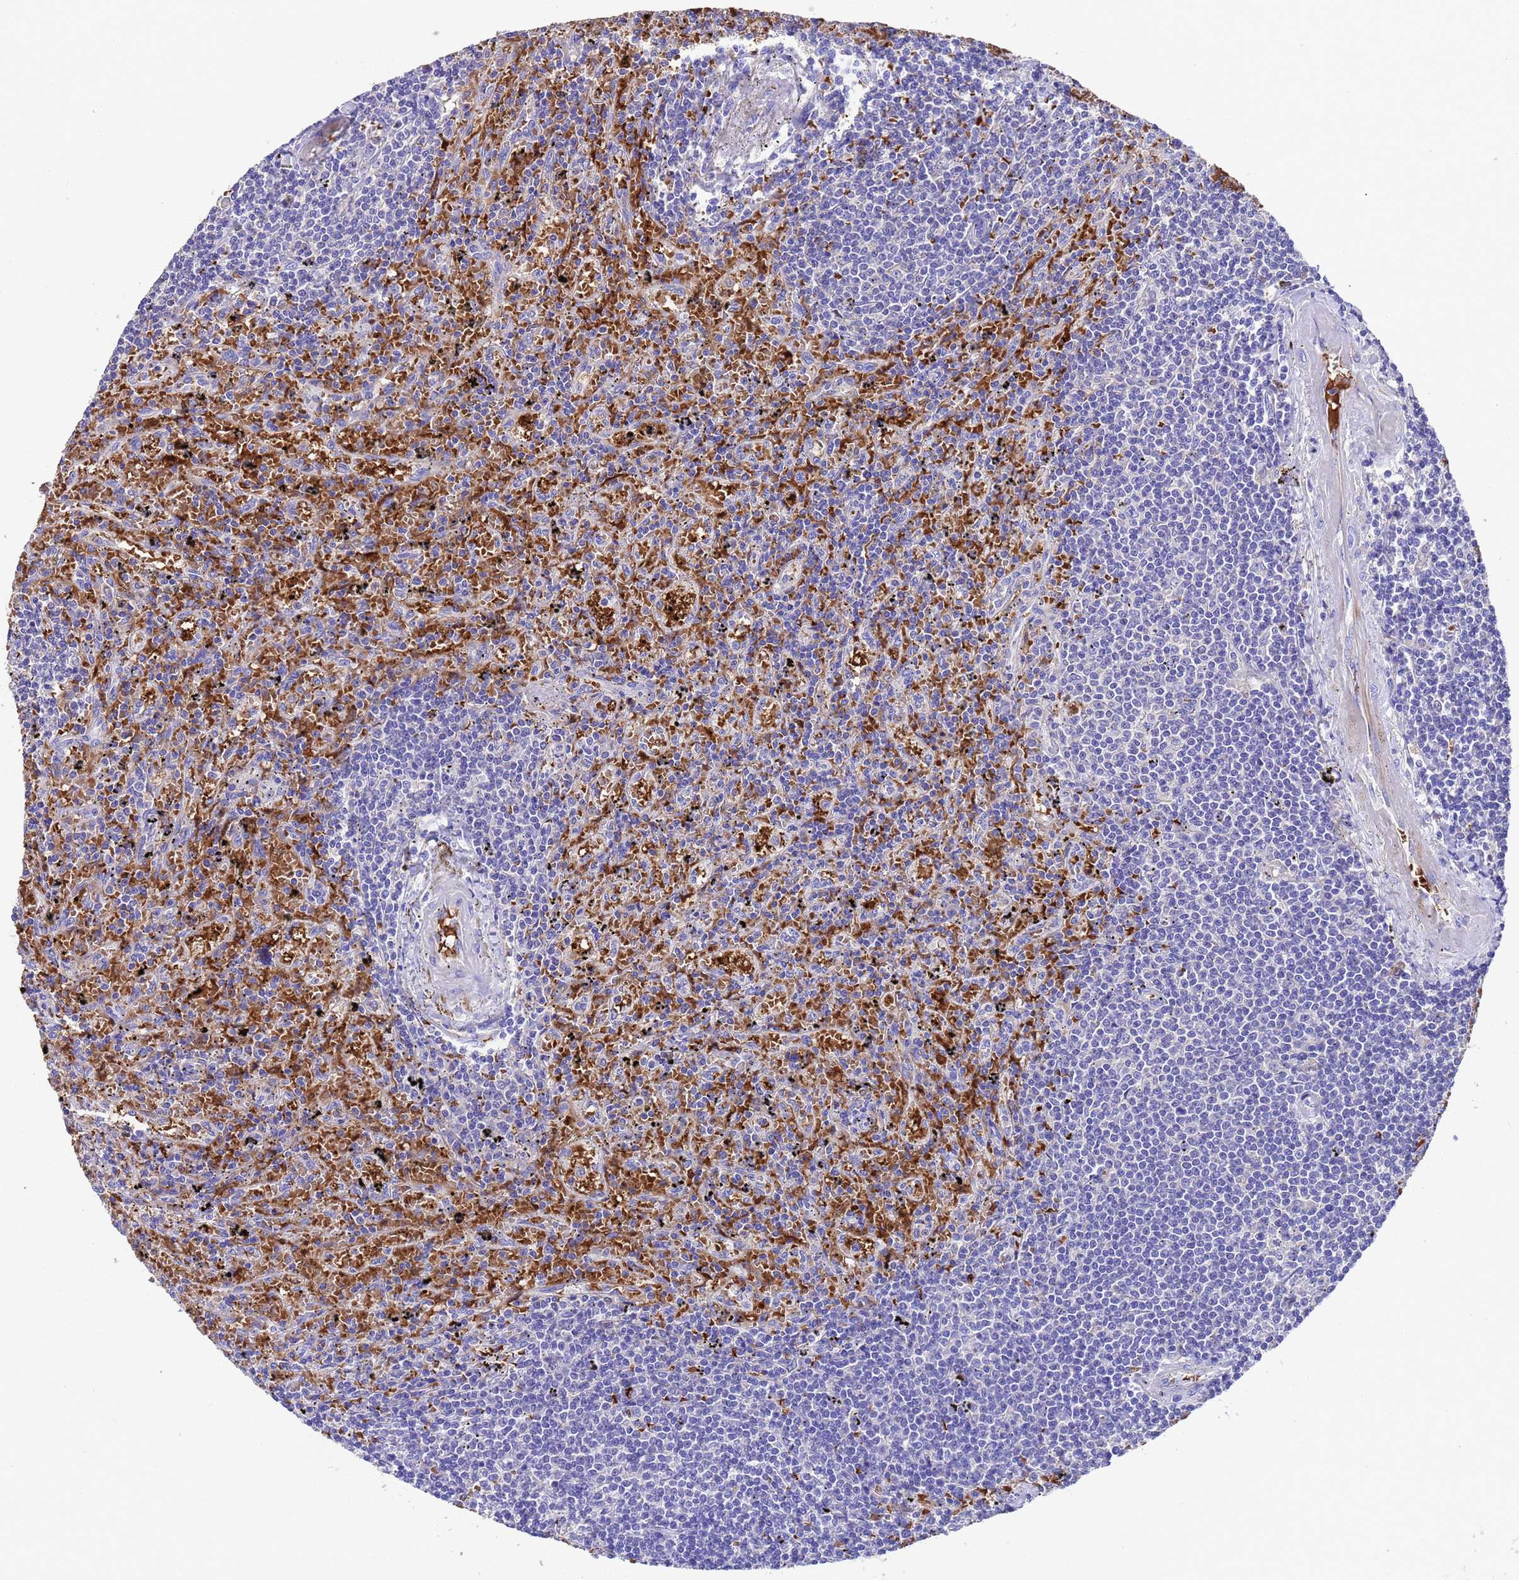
{"staining": {"intensity": "negative", "quantity": "none", "location": "none"}, "tissue": "lymphoma", "cell_type": "Tumor cells", "image_type": "cancer", "snomed": [{"axis": "morphology", "description": "Malignant lymphoma, non-Hodgkin's type, Low grade"}, {"axis": "topography", "description": "Spleen"}], "caption": "An immunohistochemistry (IHC) micrograph of lymphoma is shown. There is no staining in tumor cells of lymphoma.", "gene": "ELP6", "patient": {"sex": "male", "age": 76}}